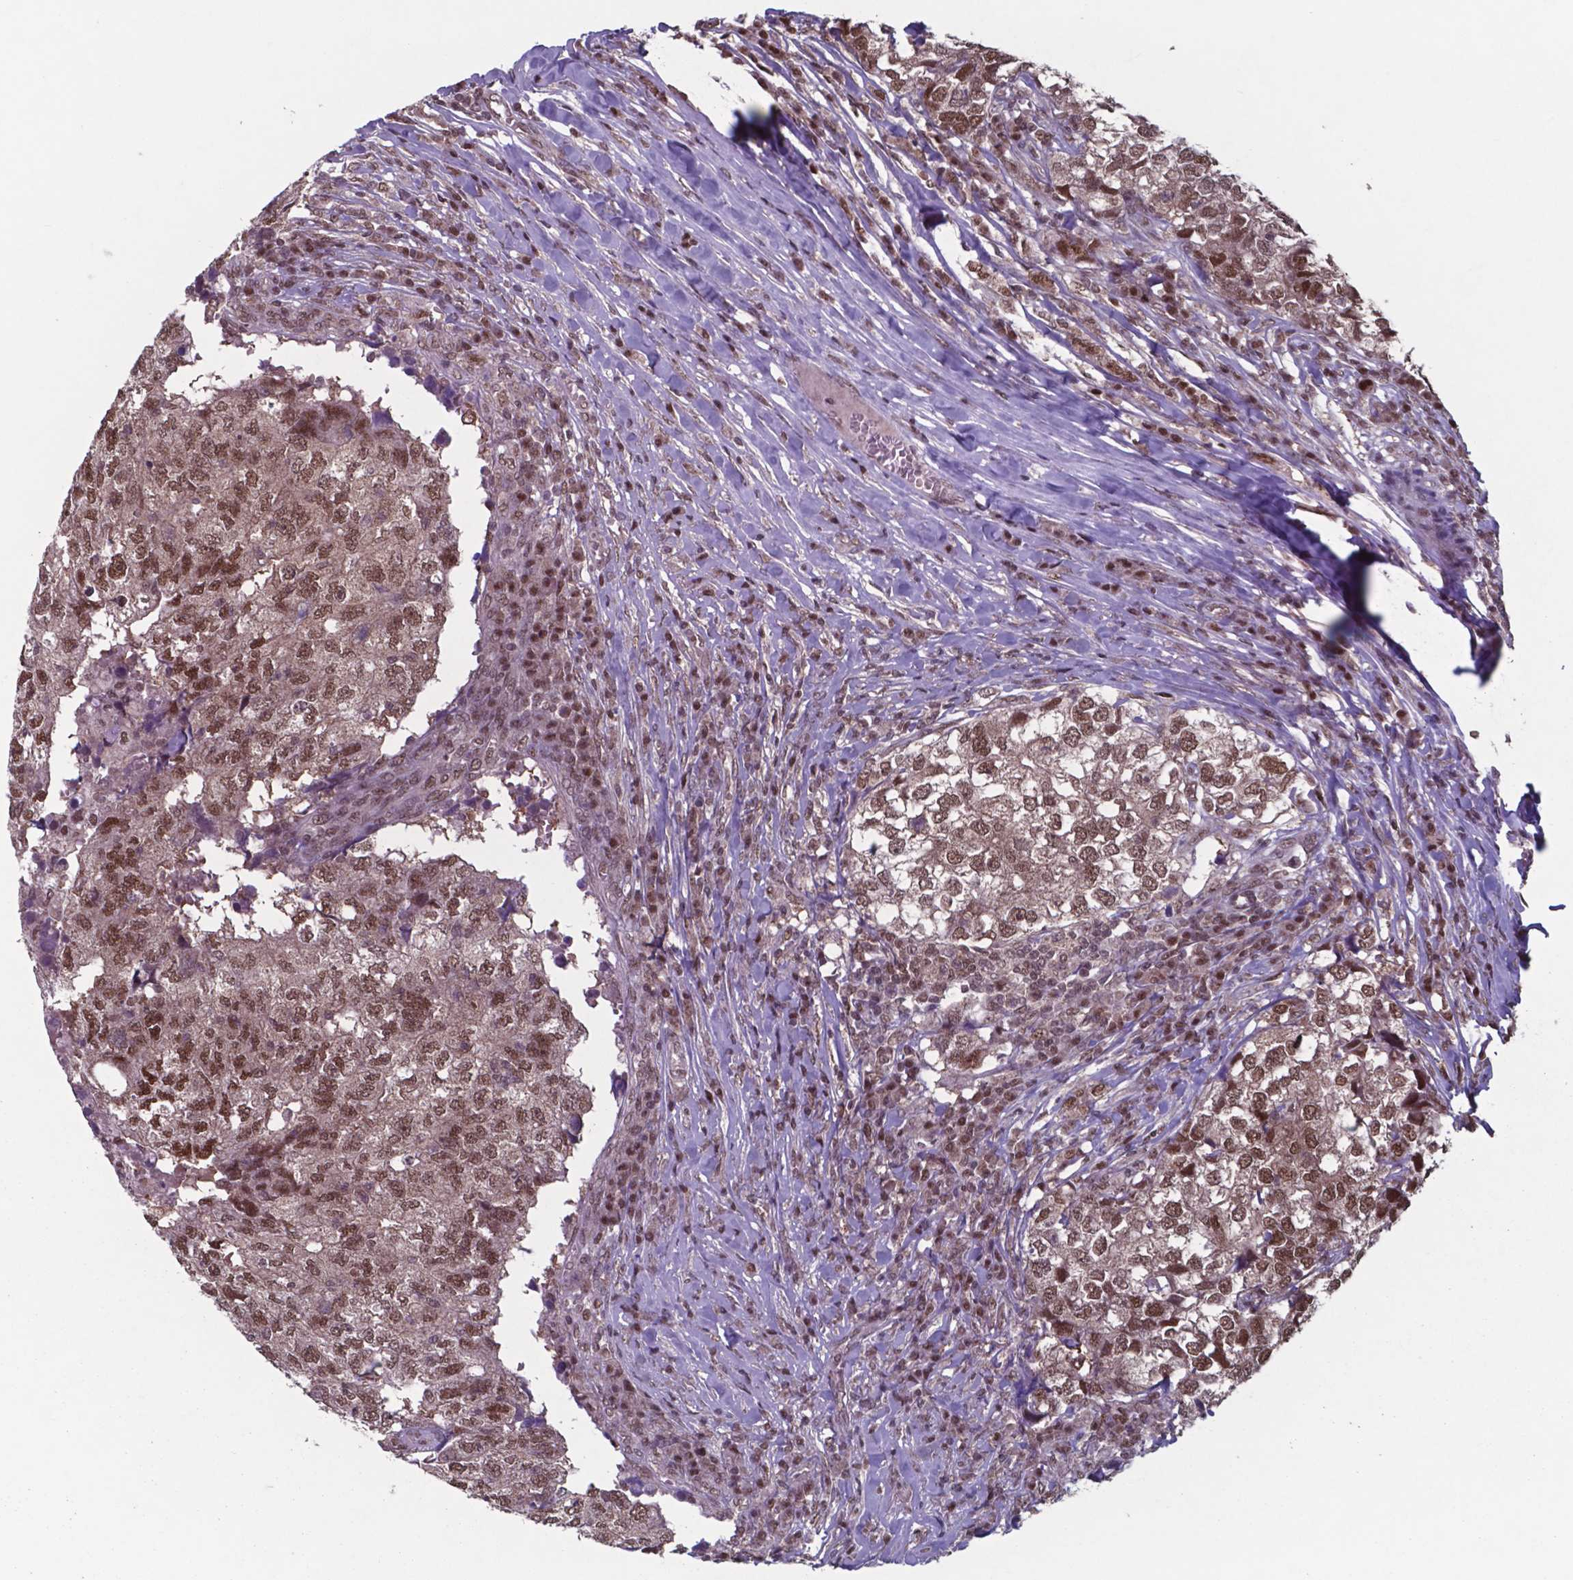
{"staining": {"intensity": "moderate", "quantity": ">75%", "location": "nuclear"}, "tissue": "breast cancer", "cell_type": "Tumor cells", "image_type": "cancer", "snomed": [{"axis": "morphology", "description": "Duct carcinoma"}, {"axis": "topography", "description": "Breast"}], "caption": "Tumor cells demonstrate medium levels of moderate nuclear positivity in about >75% of cells in breast cancer (invasive ductal carcinoma).", "gene": "UBA1", "patient": {"sex": "female", "age": 30}}